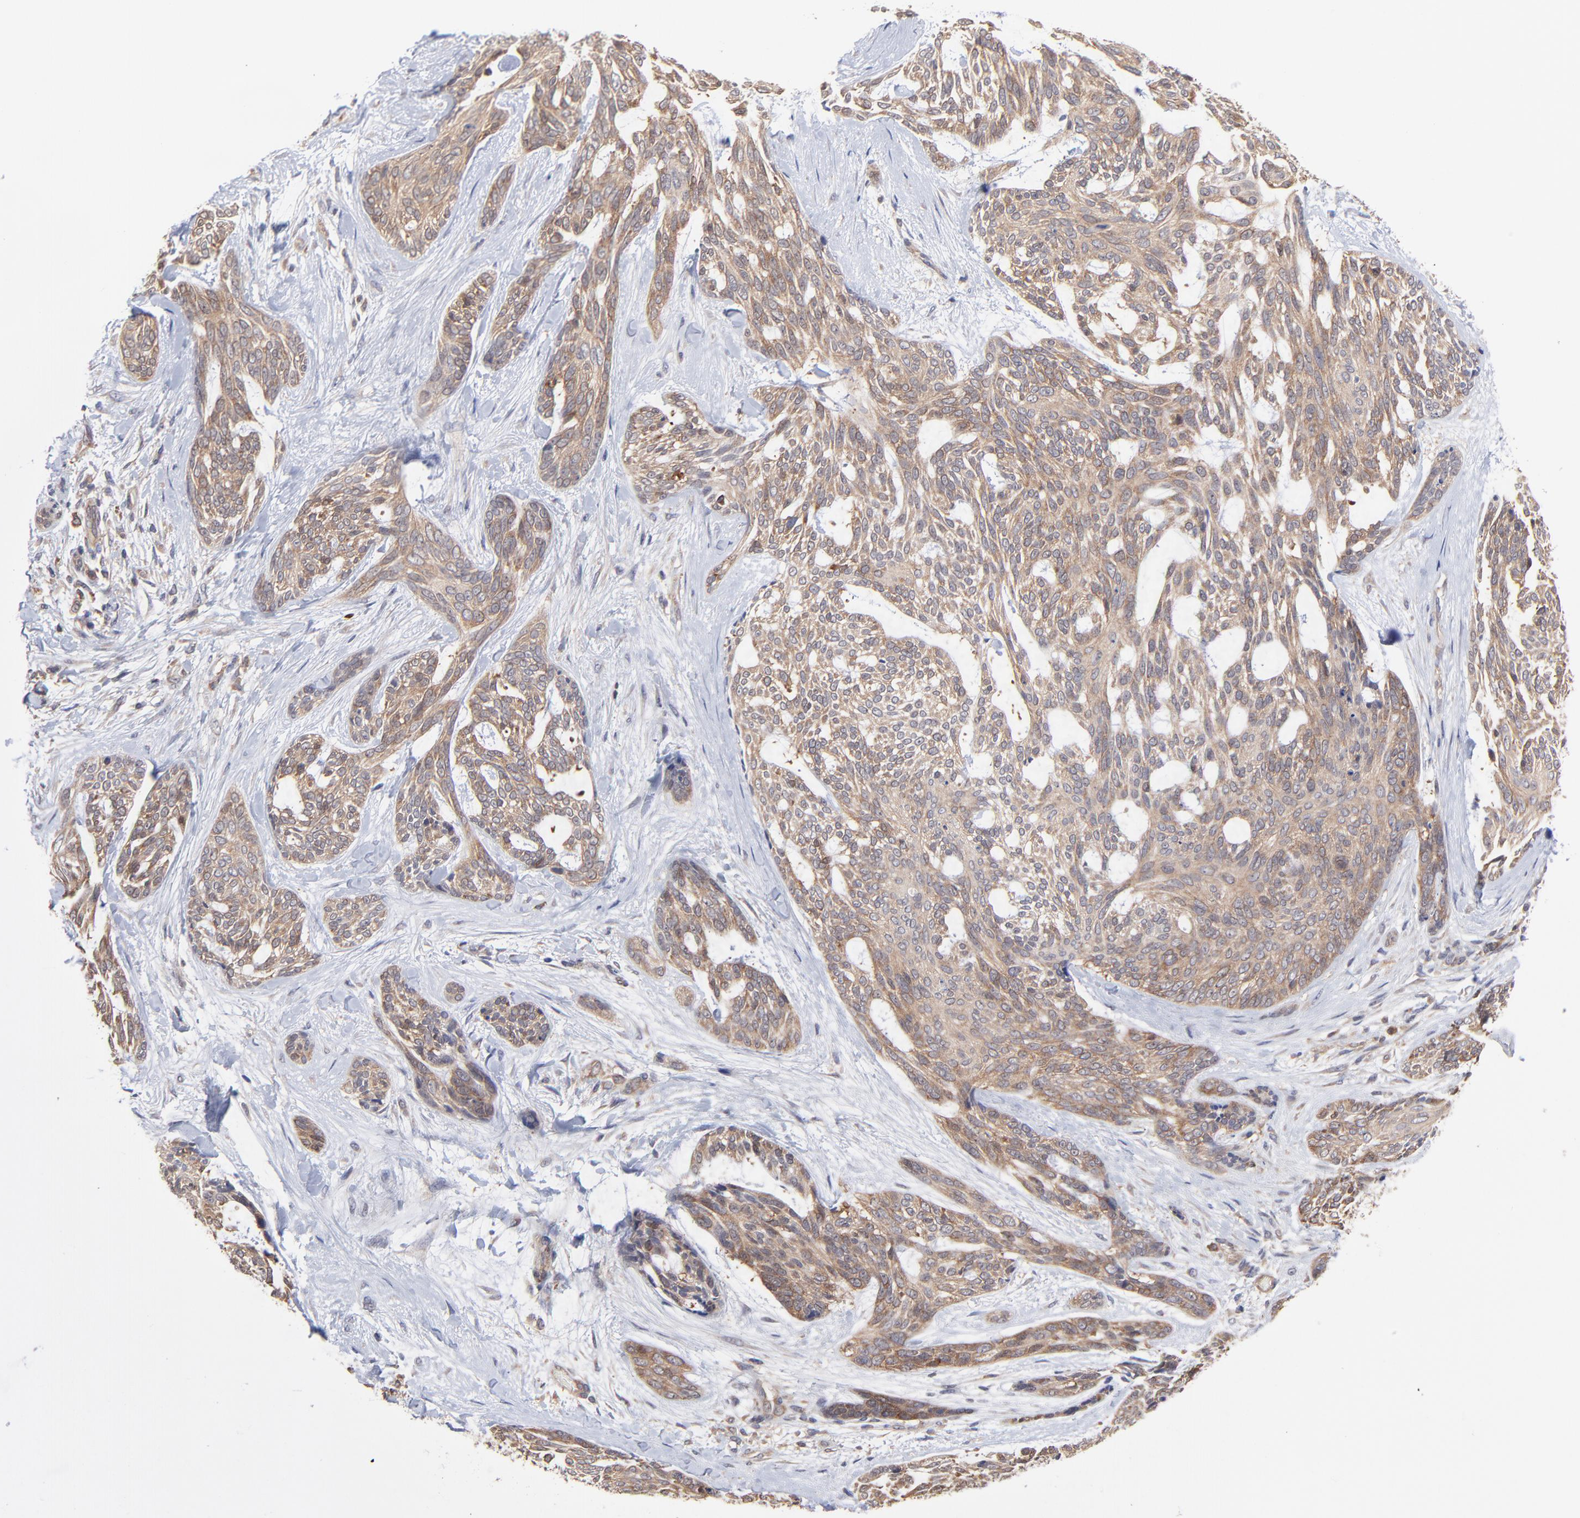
{"staining": {"intensity": "moderate", "quantity": ">75%", "location": "cytoplasmic/membranous"}, "tissue": "skin cancer", "cell_type": "Tumor cells", "image_type": "cancer", "snomed": [{"axis": "morphology", "description": "Normal tissue, NOS"}, {"axis": "morphology", "description": "Basal cell carcinoma"}, {"axis": "topography", "description": "Skin"}], "caption": "Skin cancer stained with a protein marker shows moderate staining in tumor cells.", "gene": "GART", "patient": {"sex": "female", "age": 71}}